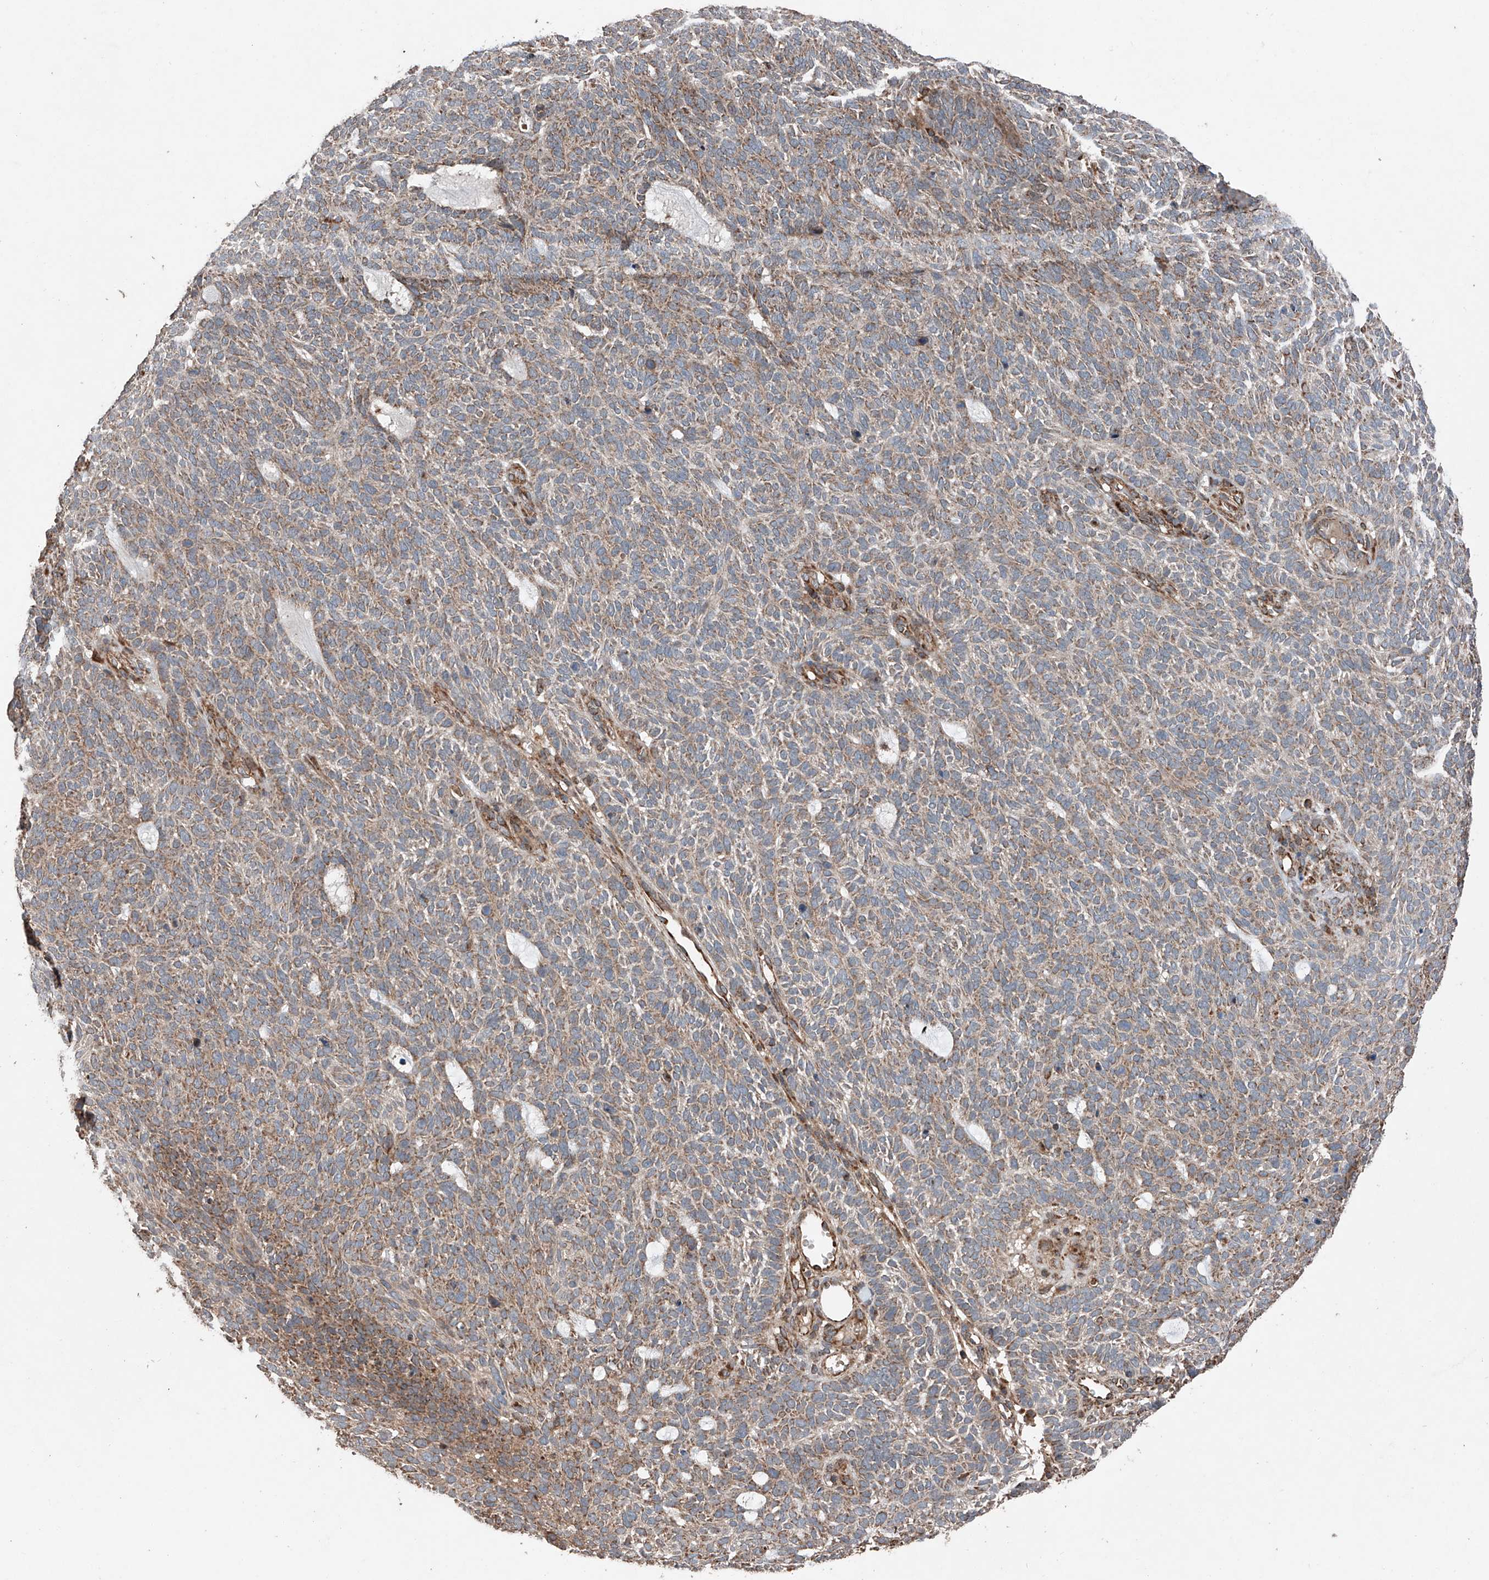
{"staining": {"intensity": "moderate", "quantity": ">75%", "location": "cytoplasmic/membranous"}, "tissue": "skin cancer", "cell_type": "Tumor cells", "image_type": "cancer", "snomed": [{"axis": "morphology", "description": "Squamous cell carcinoma, NOS"}, {"axis": "topography", "description": "Skin"}], "caption": "The photomicrograph demonstrates staining of skin squamous cell carcinoma, revealing moderate cytoplasmic/membranous protein expression (brown color) within tumor cells. The staining is performed using DAB (3,3'-diaminobenzidine) brown chromogen to label protein expression. The nuclei are counter-stained blue using hematoxylin.", "gene": "AP4B1", "patient": {"sex": "female", "age": 90}}